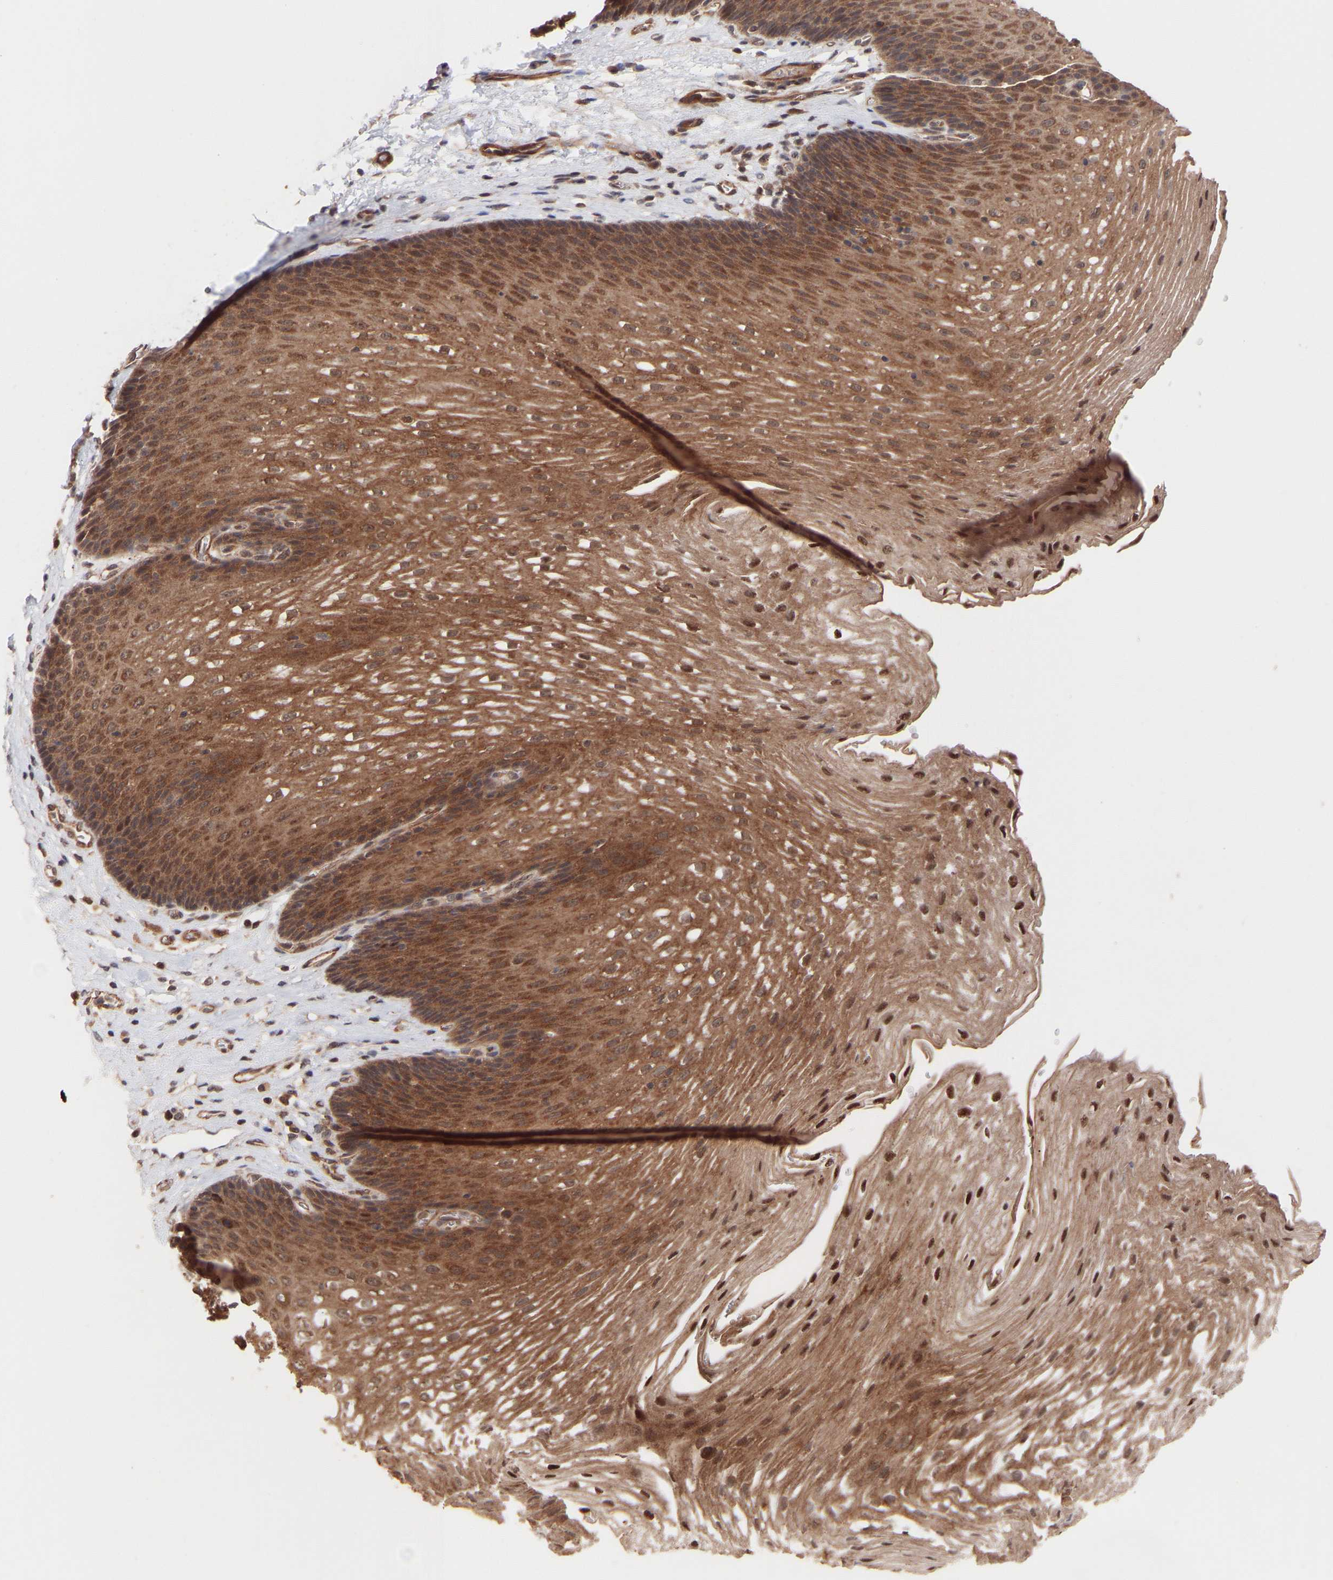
{"staining": {"intensity": "strong", "quantity": ">75%", "location": "cytoplasmic/membranous"}, "tissue": "esophagus", "cell_type": "Squamous epithelial cells", "image_type": "normal", "snomed": [{"axis": "morphology", "description": "Normal tissue, NOS"}, {"axis": "topography", "description": "Esophagus"}], "caption": "Strong cytoplasmic/membranous protein positivity is present in approximately >75% of squamous epithelial cells in esophagus. (IHC, brightfield microscopy, high magnification).", "gene": "PDLIM5", "patient": {"sex": "male", "age": 48}}